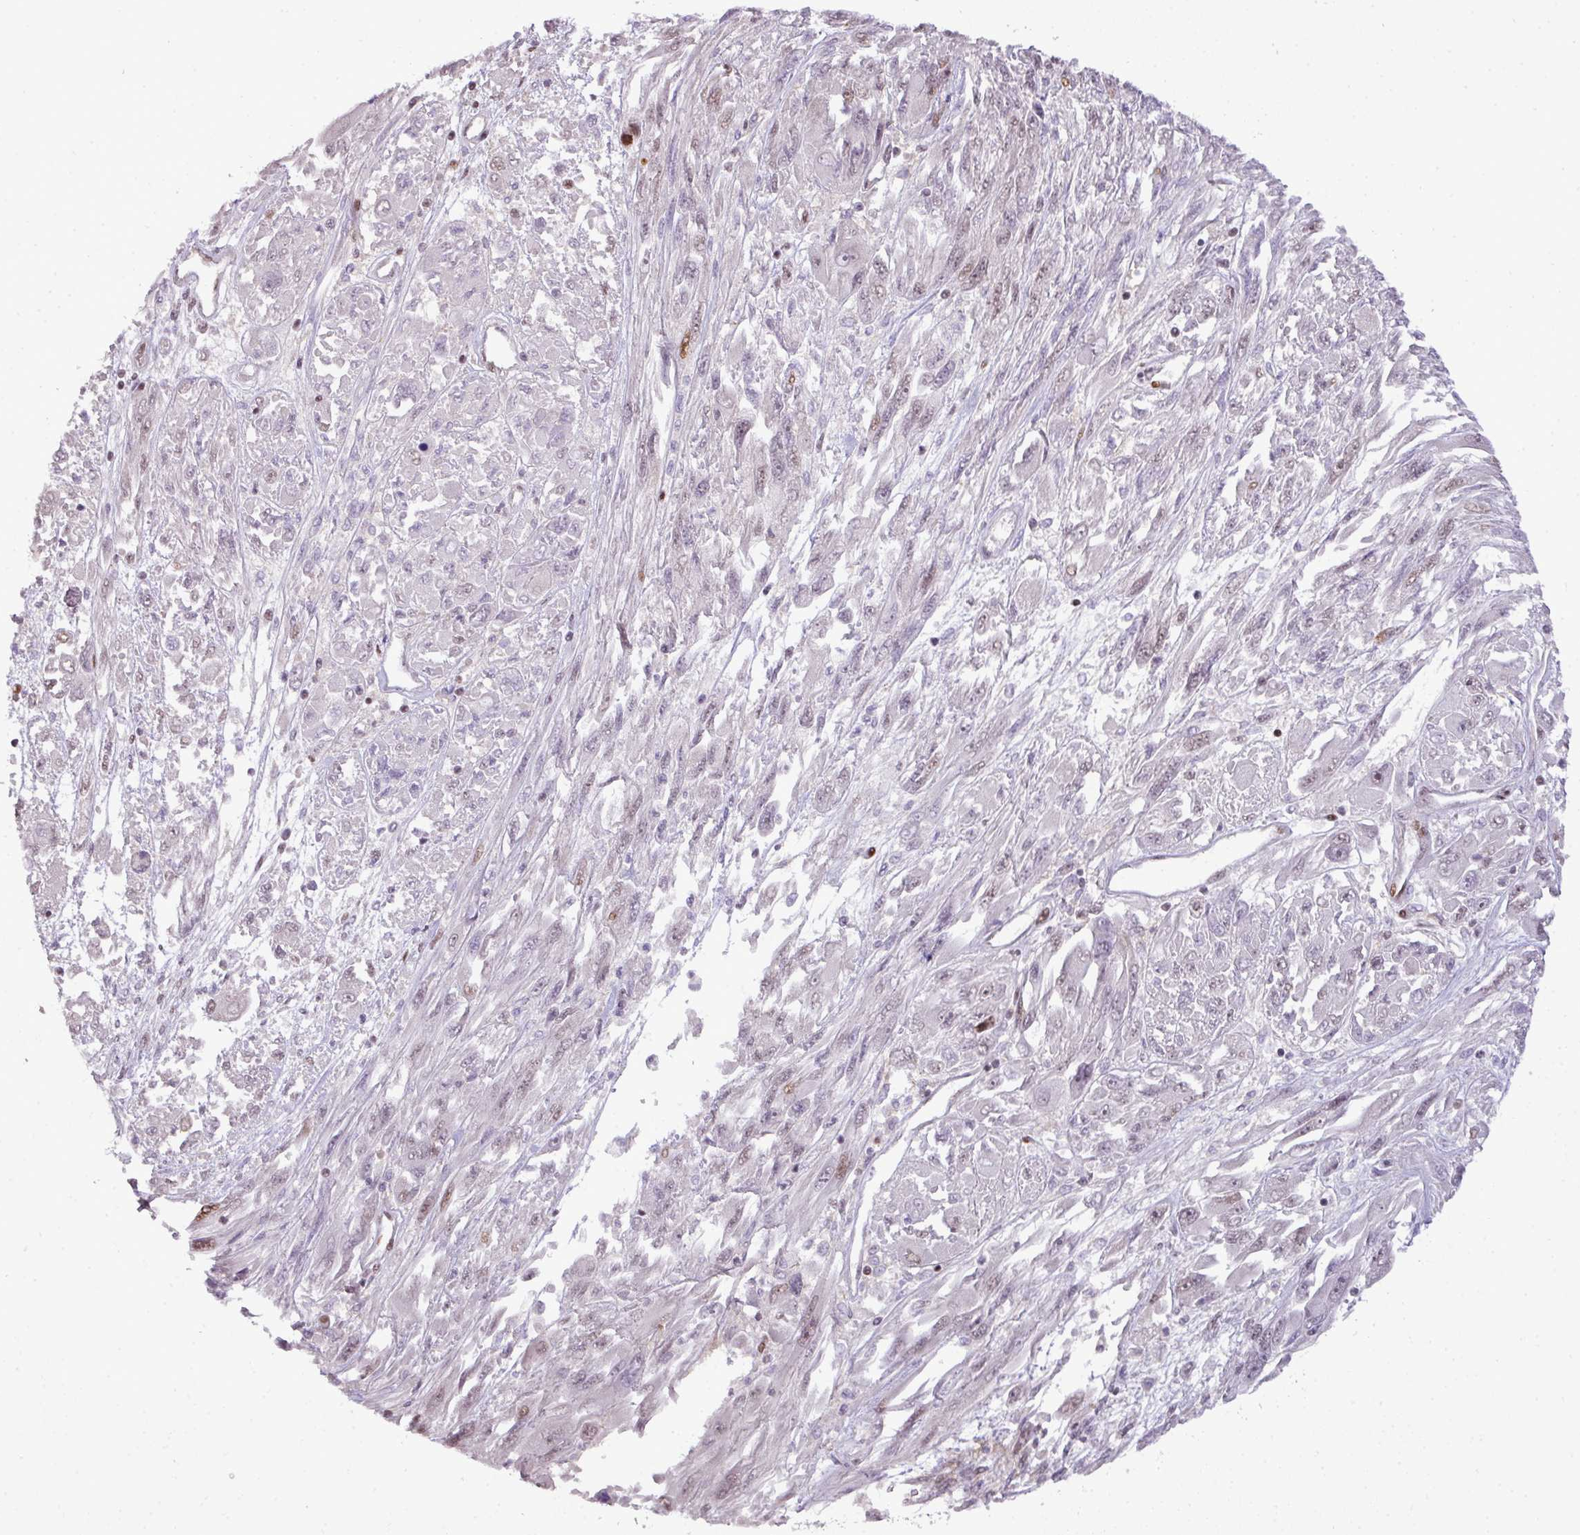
{"staining": {"intensity": "moderate", "quantity": "<25%", "location": "nuclear"}, "tissue": "melanoma", "cell_type": "Tumor cells", "image_type": "cancer", "snomed": [{"axis": "morphology", "description": "Malignant melanoma, NOS"}, {"axis": "topography", "description": "Skin"}], "caption": "There is low levels of moderate nuclear staining in tumor cells of melanoma, as demonstrated by immunohistochemical staining (brown color).", "gene": "MYSM1", "patient": {"sex": "female", "age": 91}}